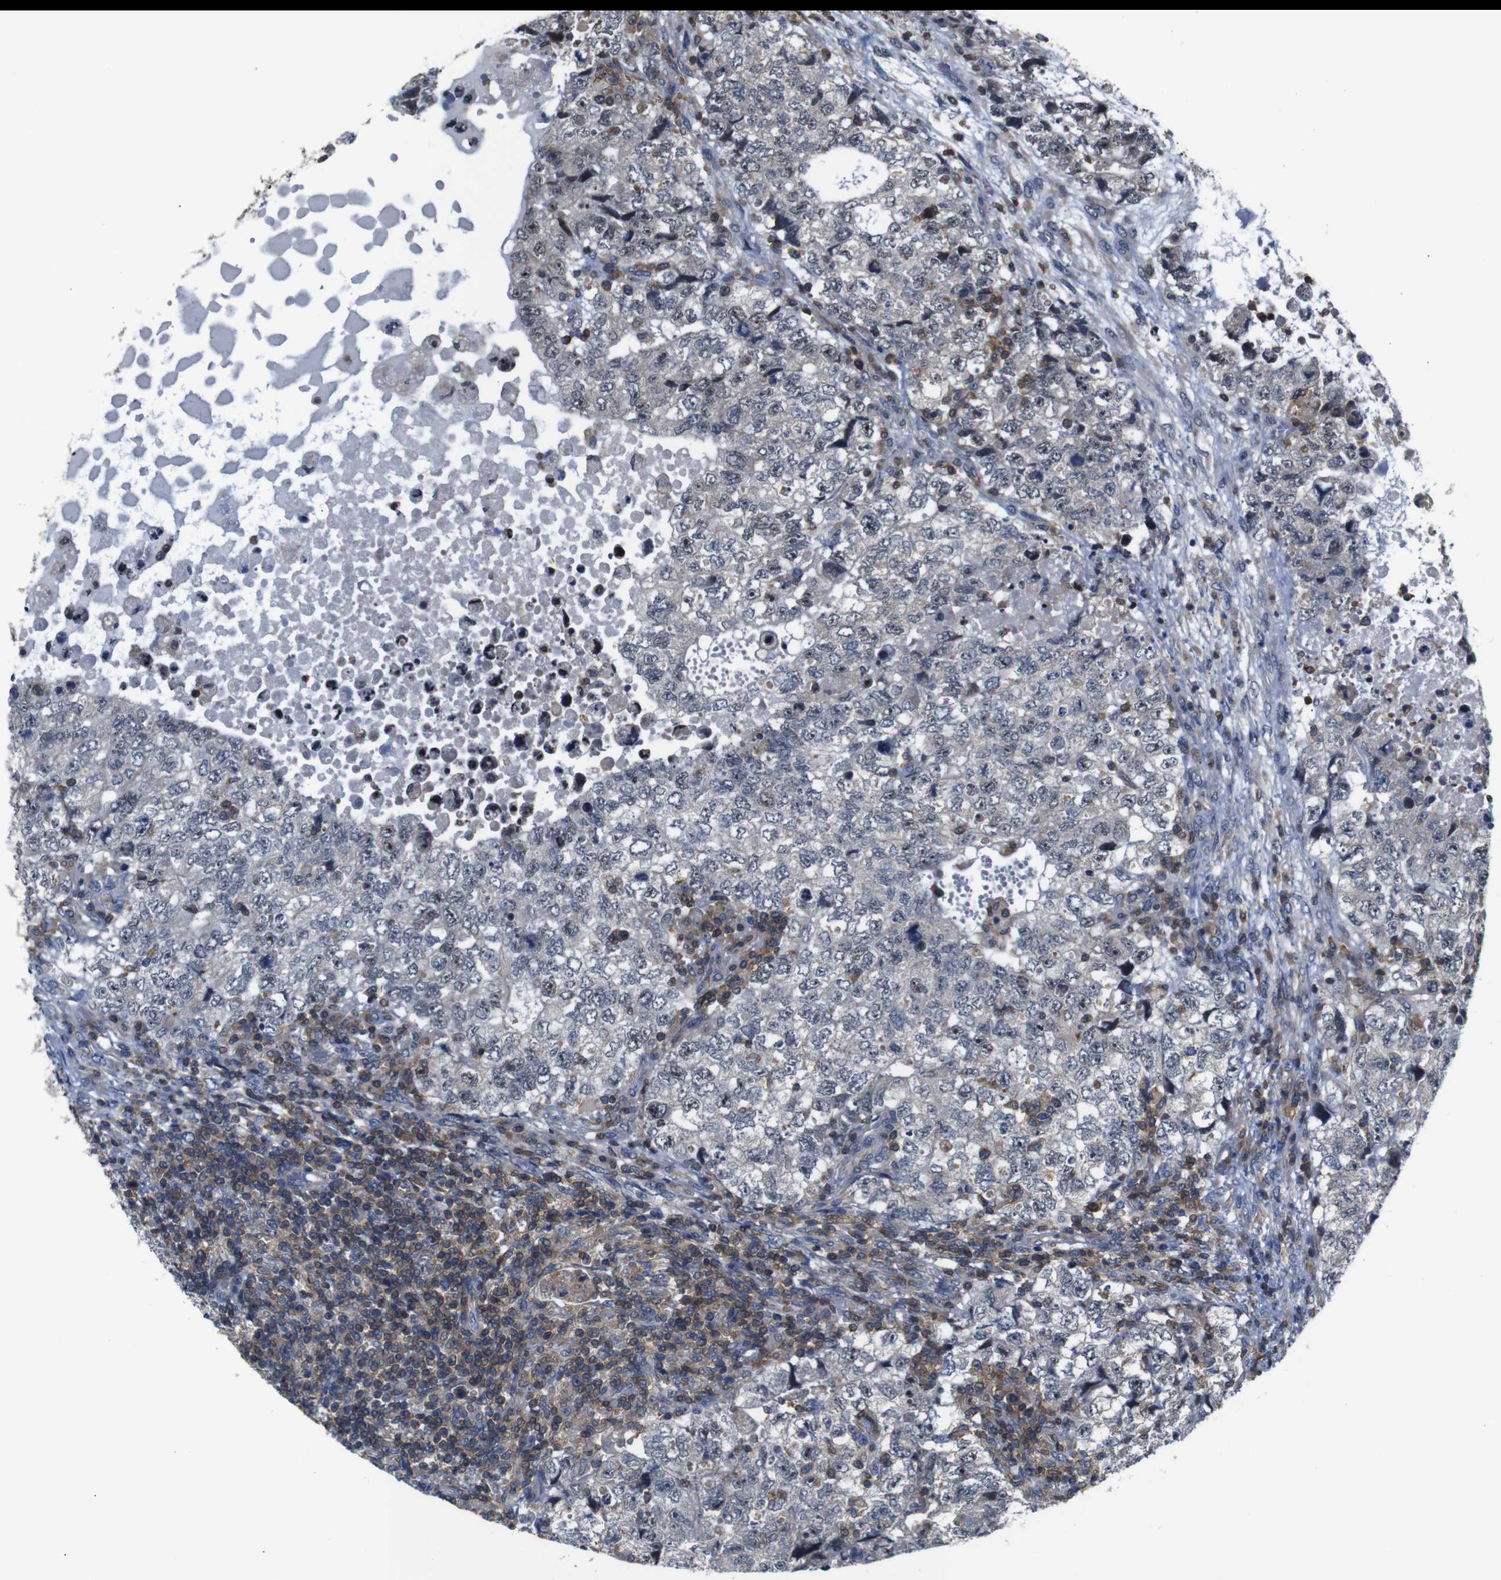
{"staining": {"intensity": "negative", "quantity": "none", "location": "none"}, "tissue": "testis cancer", "cell_type": "Tumor cells", "image_type": "cancer", "snomed": [{"axis": "morphology", "description": "Carcinoma, Embryonal, NOS"}, {"axis": "topography", "description": "Testis"}], "caption": "Testis cancer (embryonal carcinoma) was stained to show a protein in brown. There is no significant positivity in tumor cells.", "gene": "BRWD3", "patient": {"sex": "male", "age": 36}}